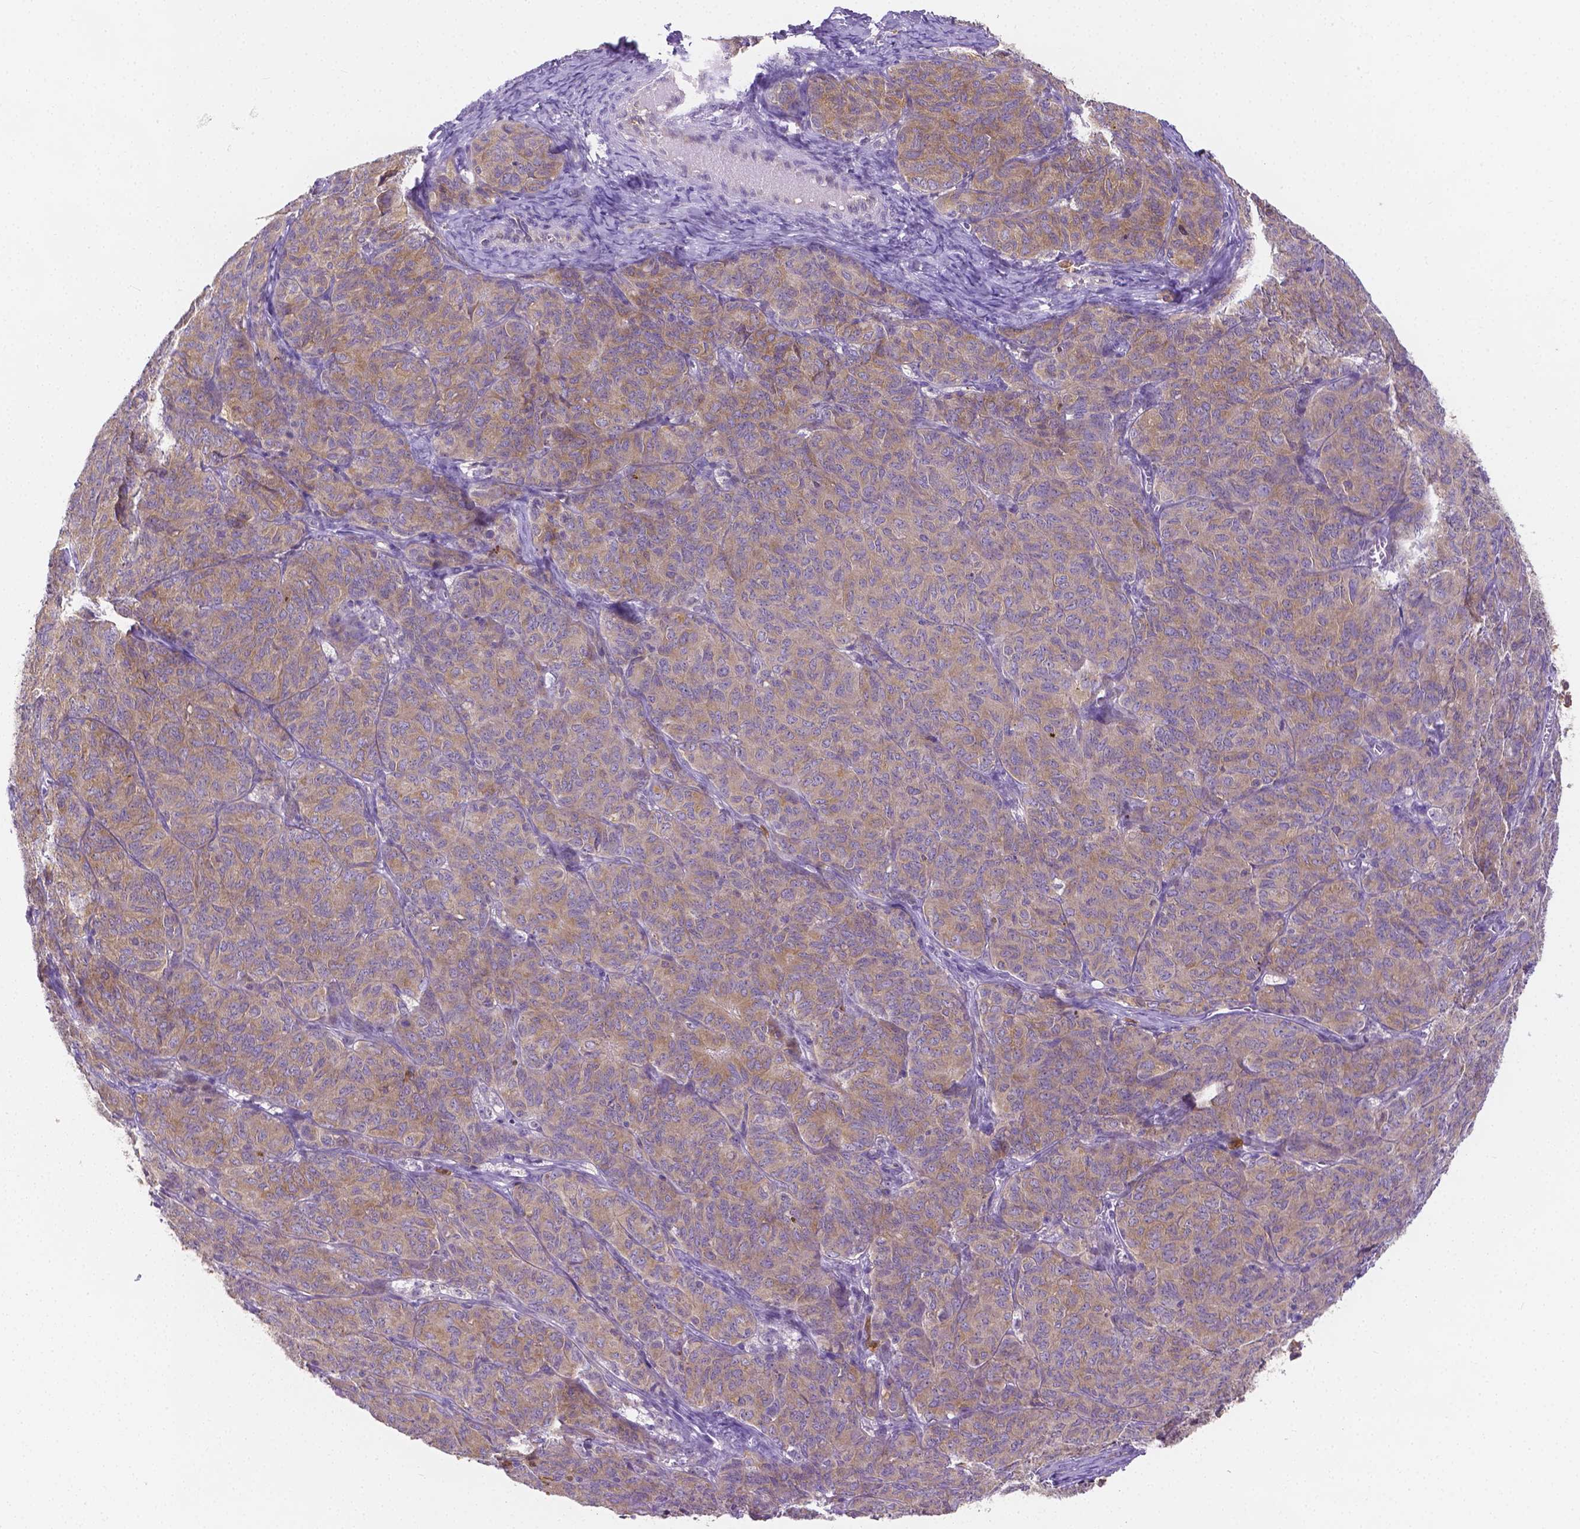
{"staining": {"intensity": "weak", "quantity": "25%-75%", "location": "cytoplasmic/membranous"}, "tissue": "ovarian cancer", "cell_type": "Tumor cells", "image_type": "cancer", "snomed": [{"axis": "morphology", "description": "Carcinoma, endometroid"}, {"axis": "topography", "description": "Ovary"}], "caption": "The image exhibits immunohistochemical staining of endometroid carcinoma (ovarian). There is weak cytoplasmic/membranous staining is present in approximately 25%-75% of tumor cells. (Stains: DAB in brown, nuclei in blue, Microscopy: brightfield microscopy at high magnification).", "gene": "ZNRD2", "patient": {"sex": "female", "age": 80}}